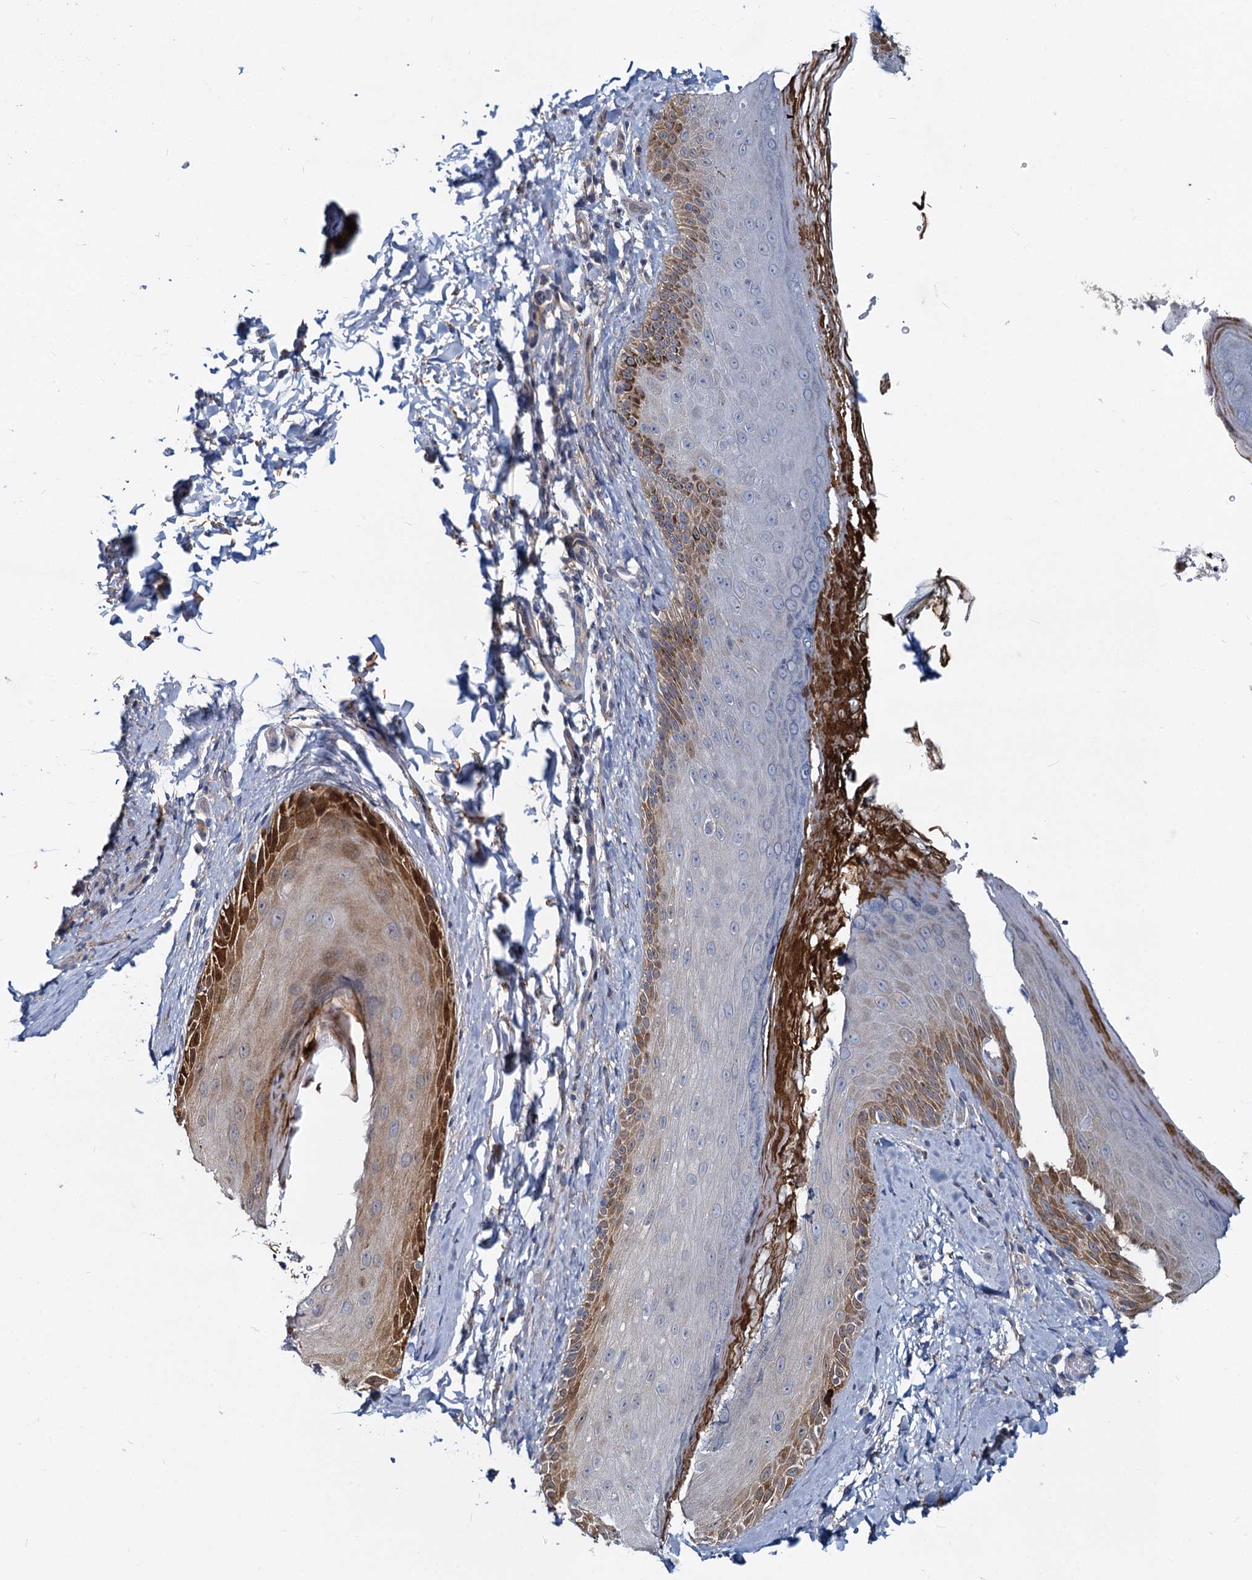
{"staining": {"intensity": "moderate", "quantity": "25%-75%", "location": "cytoplasmic/membranous"}, "tissue": "skin", "cell_type": "Epidermal cells", "image_type": "normal", "snomed": [{"axis": "morphology", "description": "Normal tissue, NOS"}, {"axis": "topography", "description": "Anal"}], "caption": "The immunohistochemical stain highlights moderate cytoplasmic/membranous positivity in epidermal cells of unremarkable skin. The staining was performed using DAB (3,3'-diaminobenzidine), with brown indicating positive protein expression. Nuclei are stained blue with hematoxylin.", "gene": "DCUN1D2", "patient": {"sex": "male", "age": 44}}